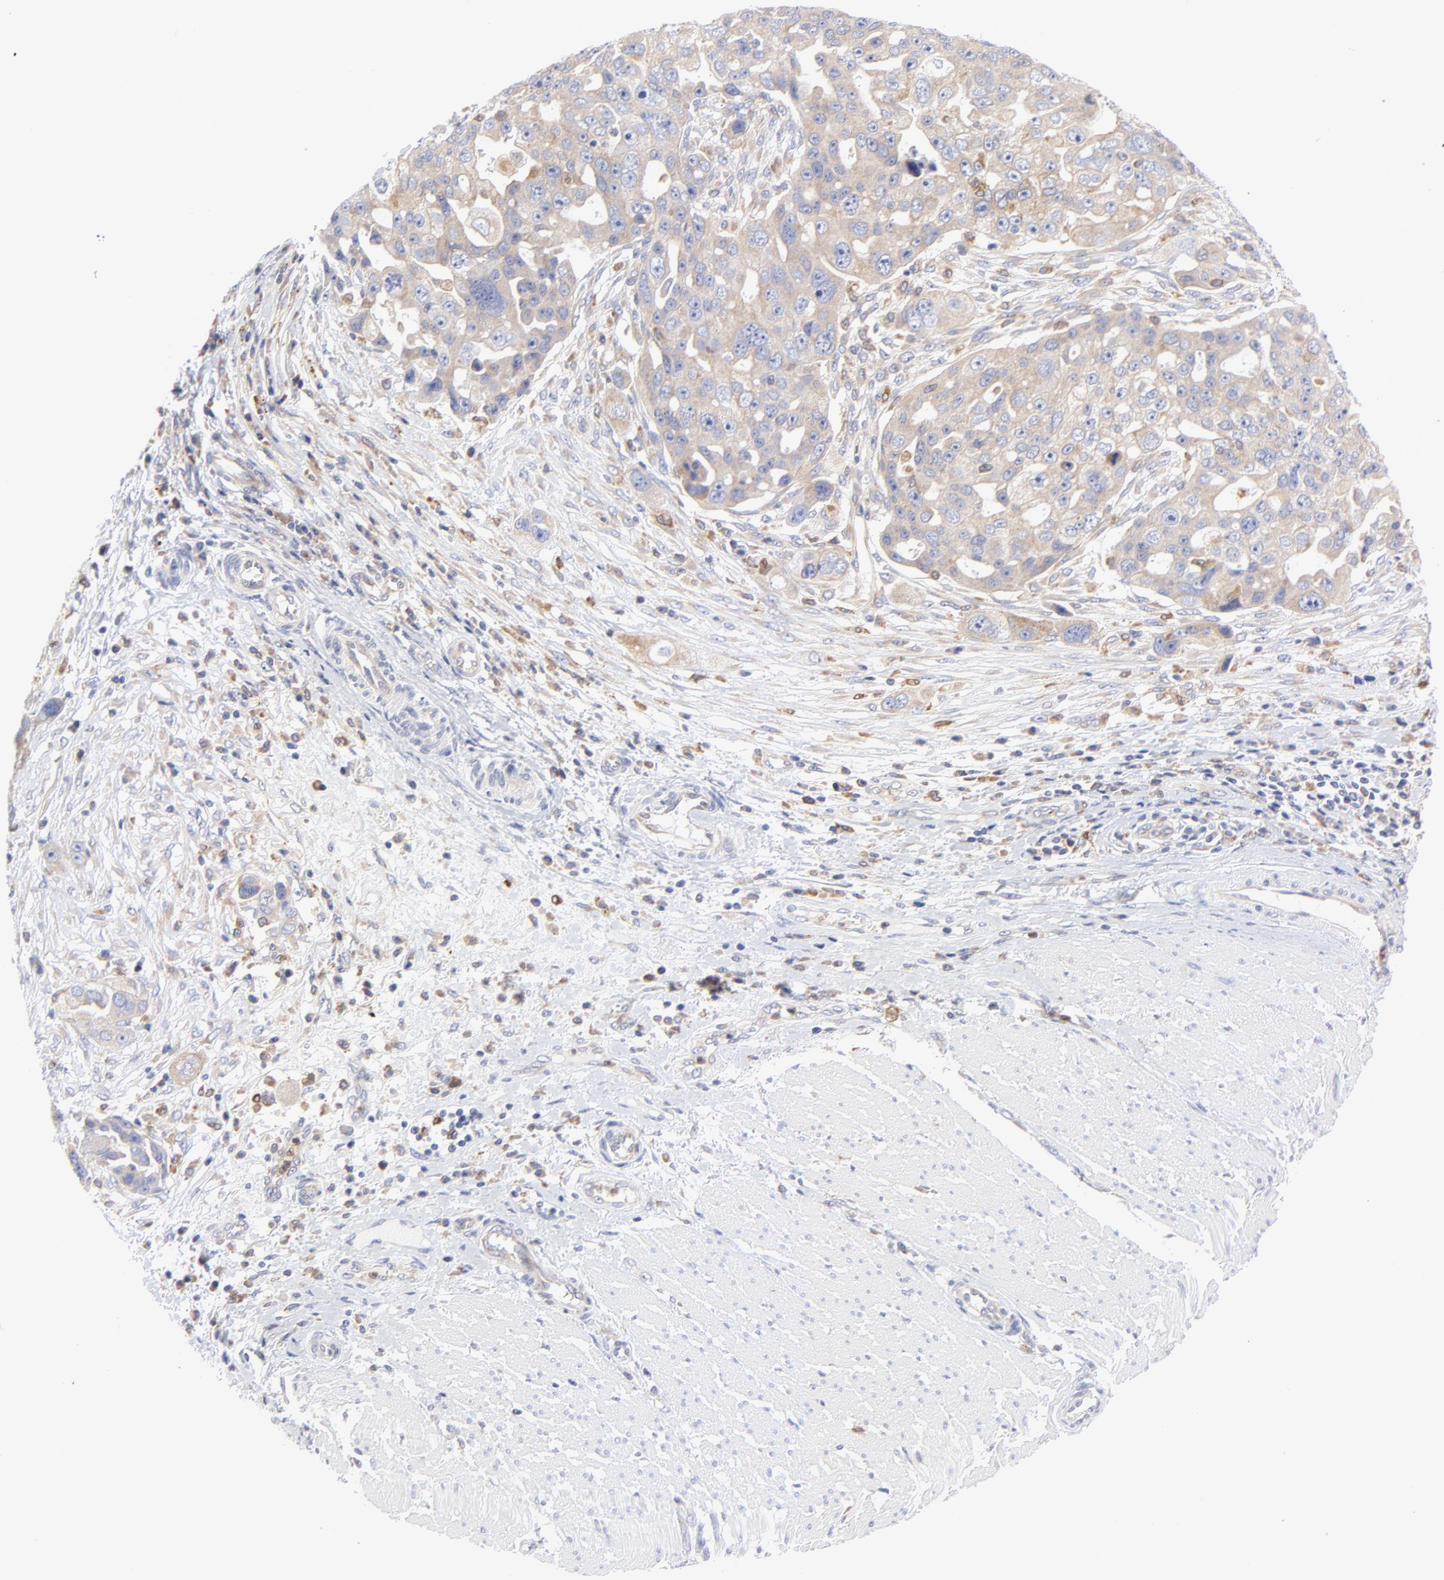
{"staining": {"intensity": "weak", "quantity": ">75%", "location": "cytoplasmic/membranous"}, "tissue": "ovarian cancer", "cell_type": "Tumor cells", "image_type": "cancer", "snomed": [{"axis": "morphology", "description": "Carcinoma, endometroid"}, {"axis": "topography", "description": "Ovary"}], "caption": "Immunohistochemical staining of human endometroid carcinoma (ovarian) shows weak cytoplasmic/membranous protein staining in approximately >75% of tumor cells.", "gene": "MOSPD2", "patient": {"sex": "female", "age": 75}}